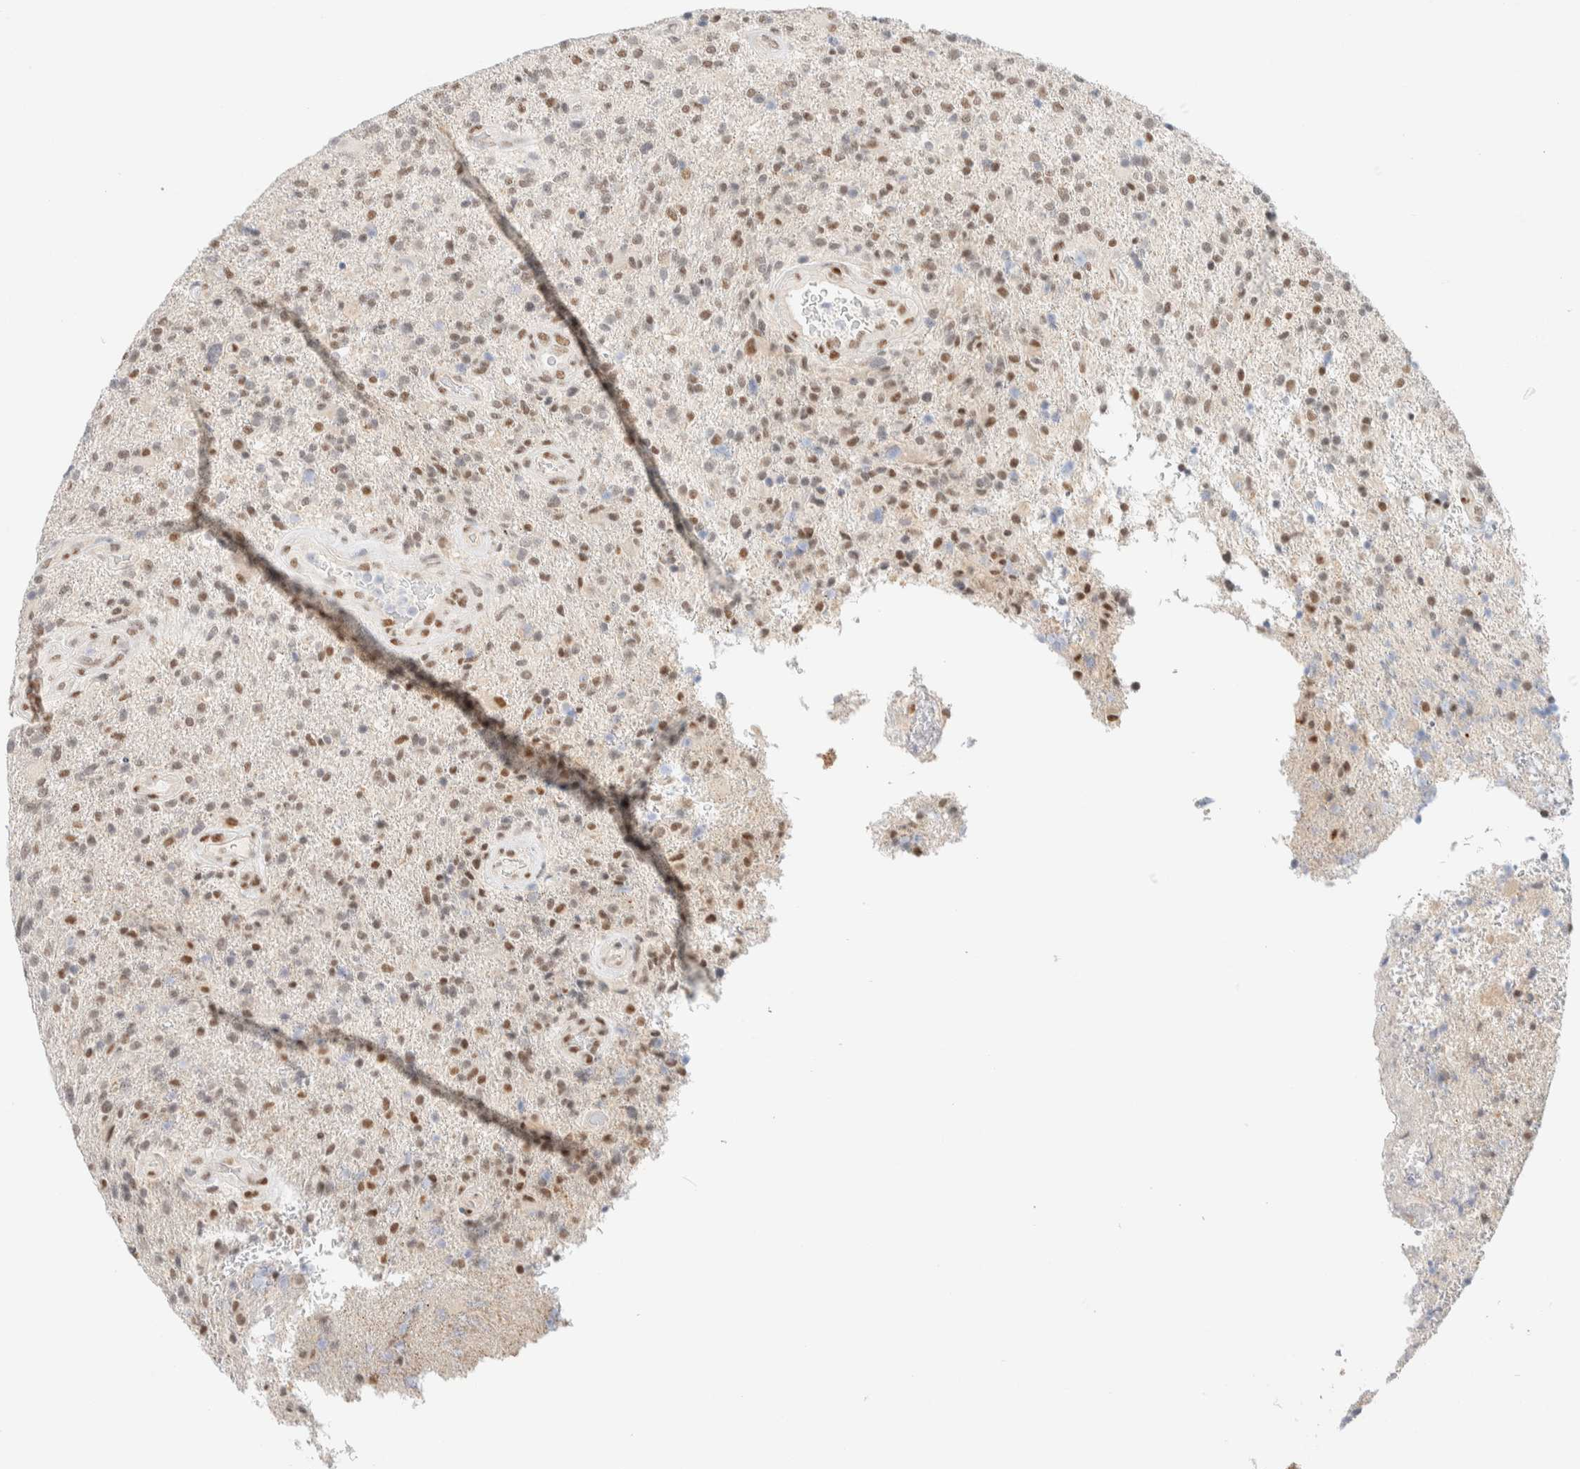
{"staining": {"intensity": "moderate", "quantity": "<25%", "location": "nuclear"}, "tissue": "glioma", "cell_type": "Tumor cells", "image_type": "cancer", "snomed": [{"axis": "morphology", "description": "Glioma, malignant, High grade"}, {"axis": "topography", "description": "Brain"}], "caption": "This image displays immunohistochemistry (IHC) staining of glioma, with low moderate nuclear positivity in approximately <25% of tumor cells.", "gene": "PYGO2", "patient": {"sex": "male", "age": 72}}